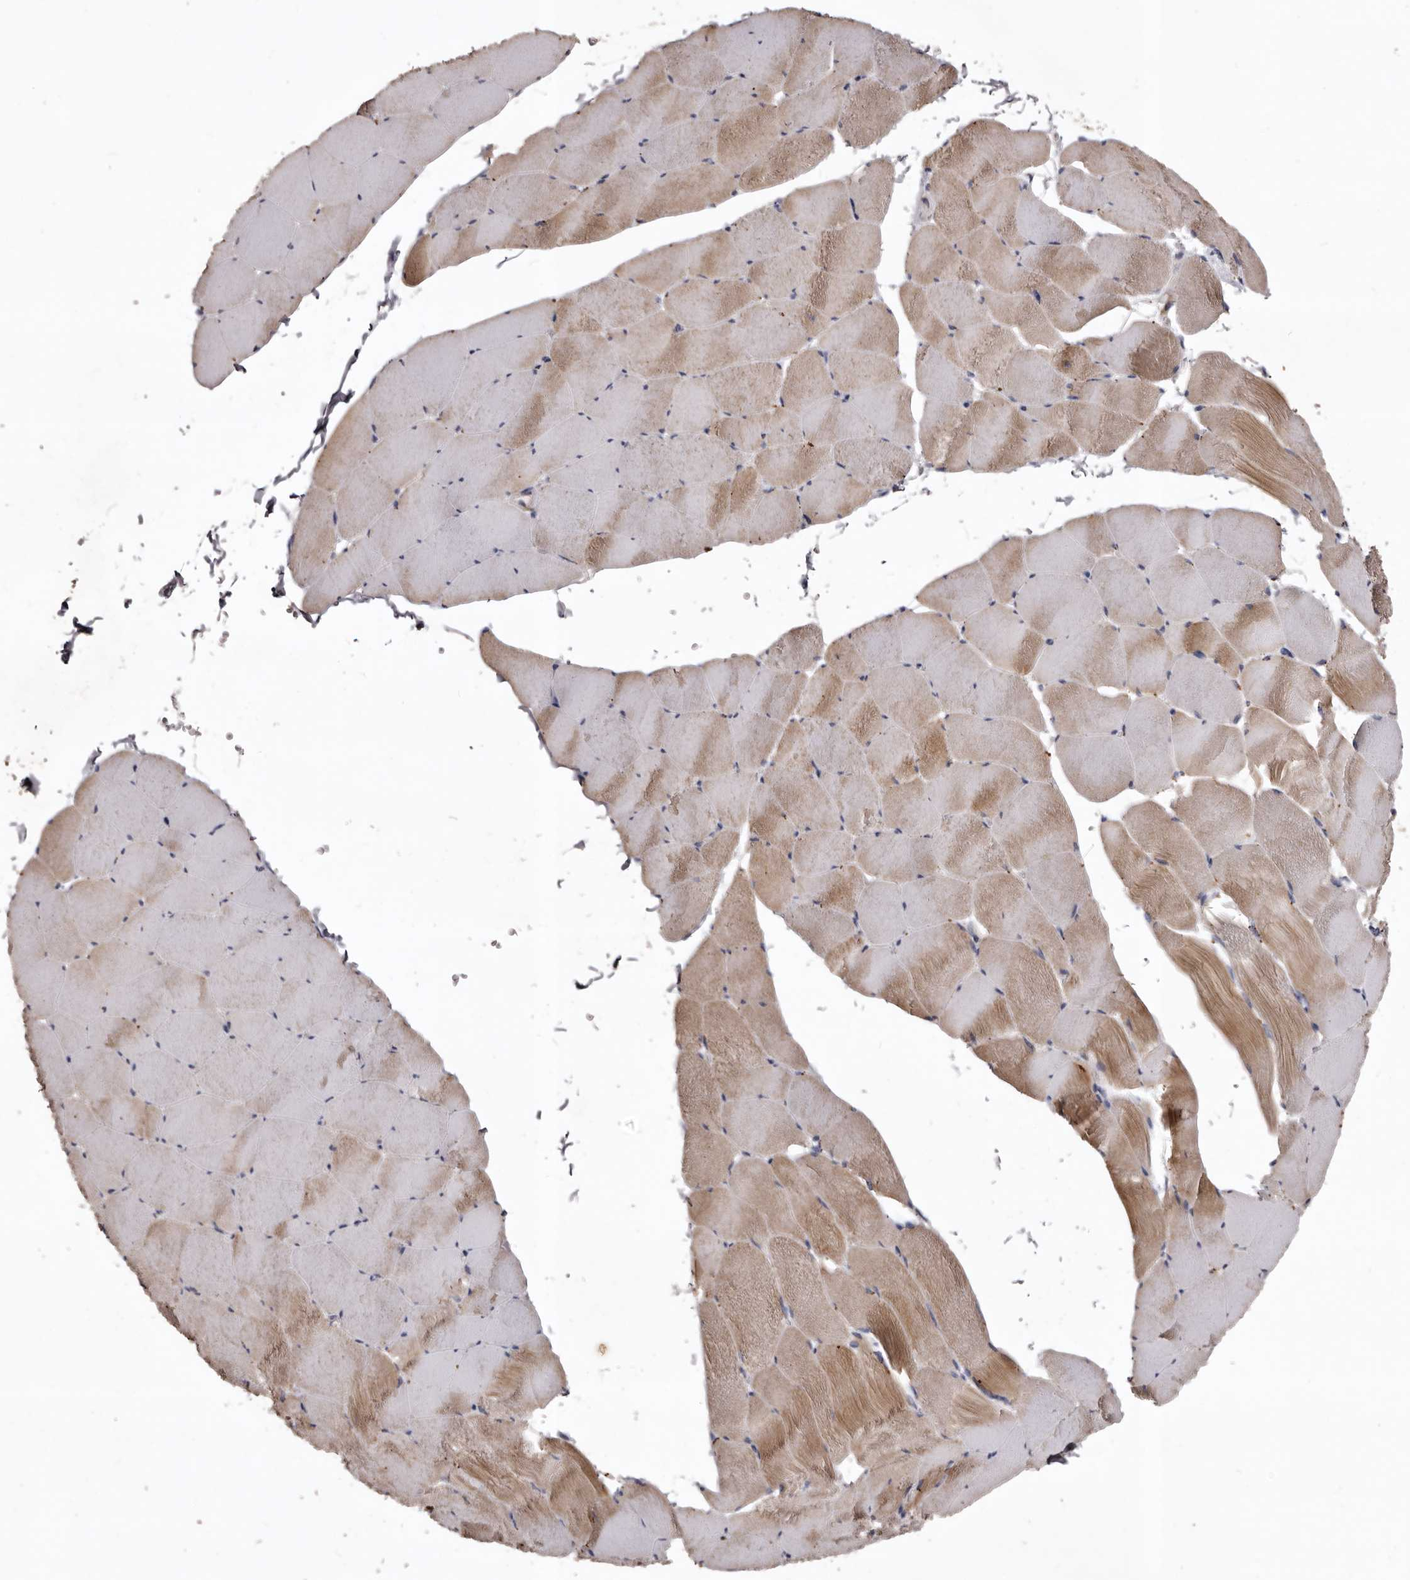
{"staining": {"intensity": "moderate", "quantity": "<25%", "location": "cytoplasmic/membranous"}, "tissue": "skeletal muscle", "cell_type": "Myocytes", "image_type": "normal", "snomed": [{"axis": "morphology", "description": "Normal tissue, NOS"}, {"axis": "topography", "description": "Skeletal muscle"}], "caption": "Normal skeletal muscle was stained to show a protein in brown. There is low levels of moderate cytoplasmic/membranous expression in about <25% of myocytes.", "gene": "SLC10A4", "patient": {"sex": "male", "age": 62}}